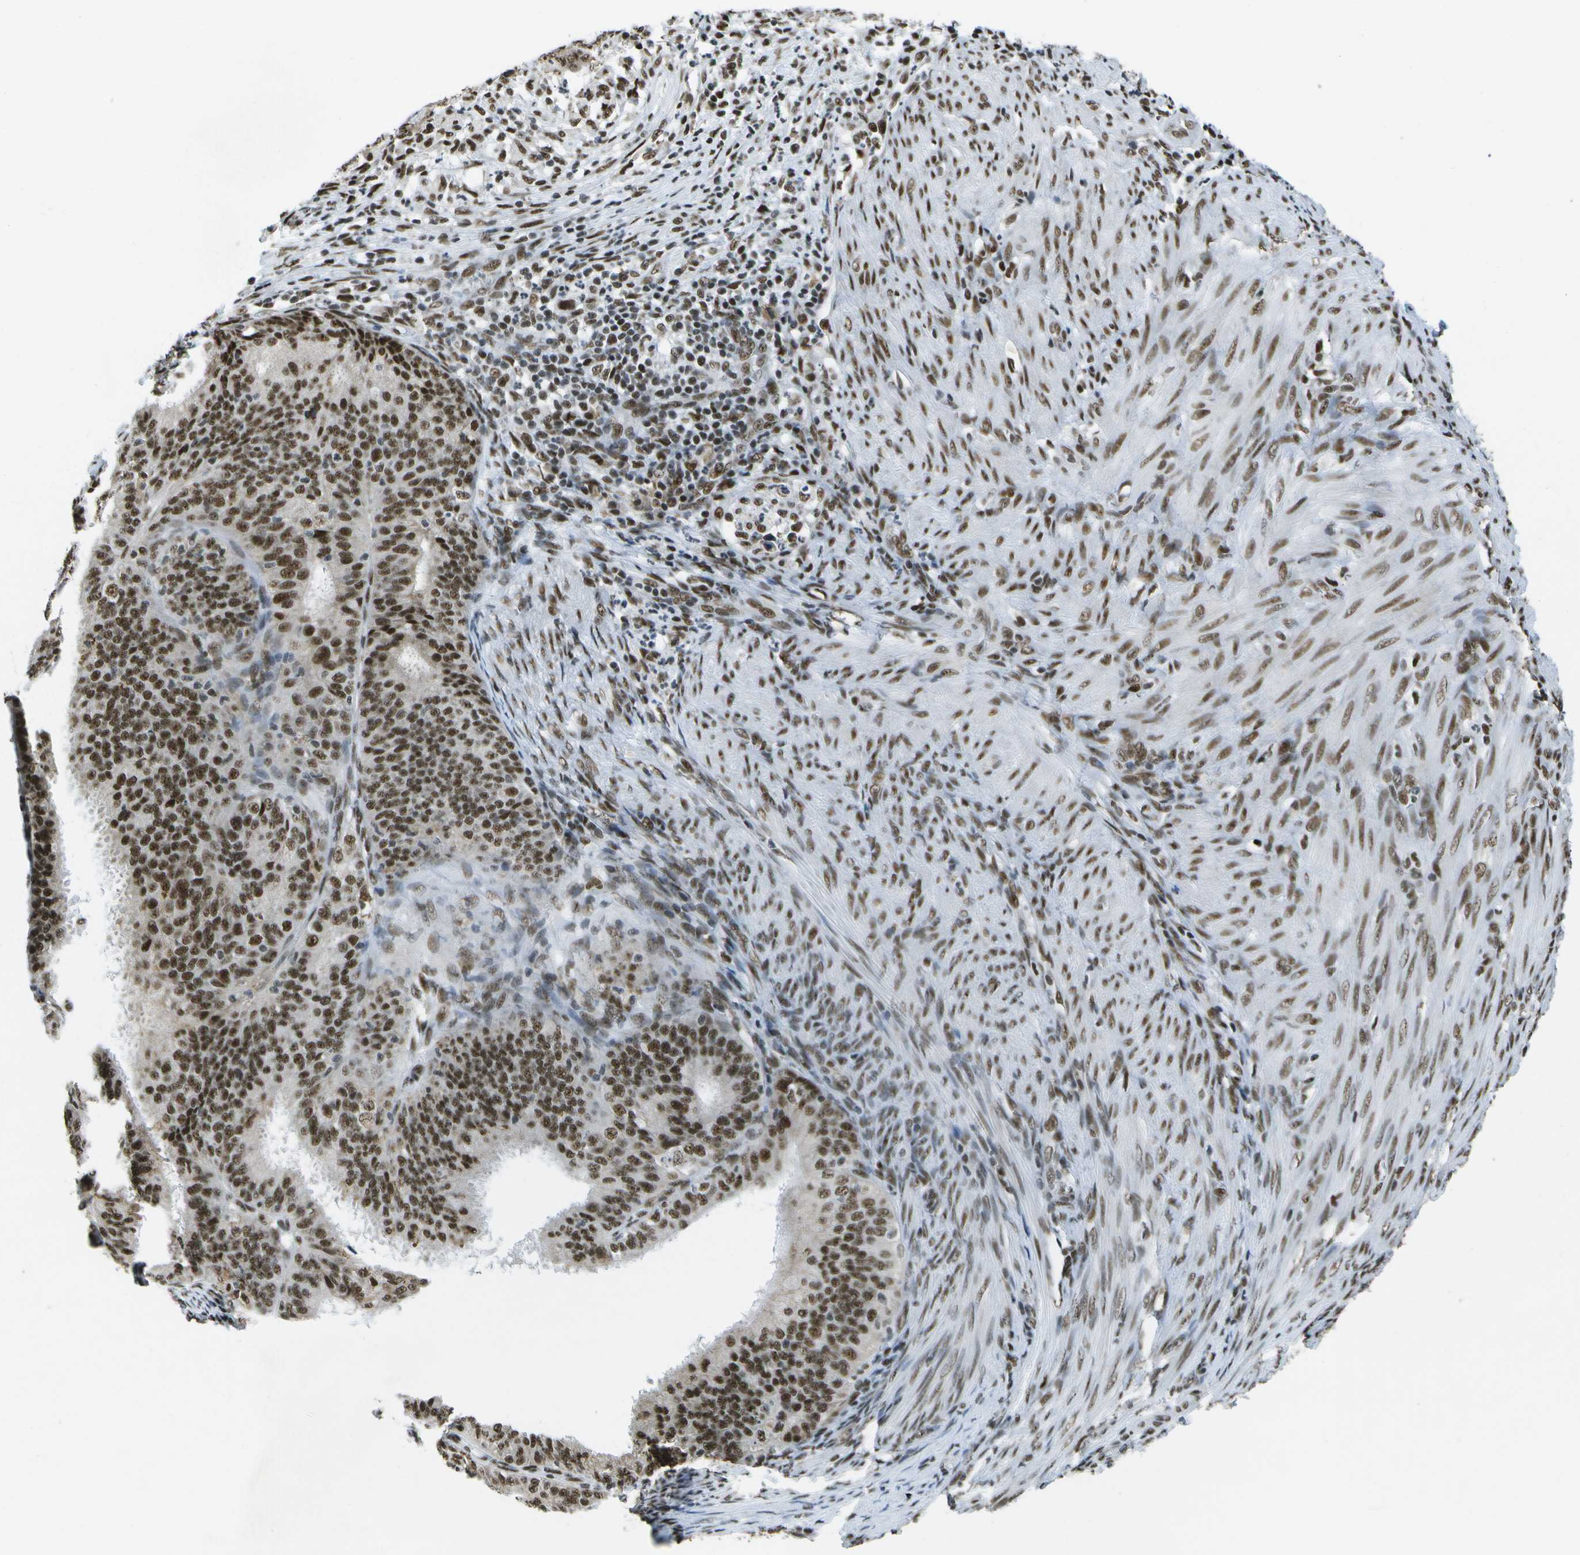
{"staining": {"intensity": "strong", "quantity": ">75%", "location": "nuclear"}, "tissue": "endometrial cancer", "cell_type": "Tumor cells", "image_type": "cancer", "snomed": [{"axis": "morphology", "description": "Adenocarcinoma, NOS"}, {"axis": "topography", "description": "Endometrium"}], "caption": "Endometrial cancer stained with a brown dye displays strong nuclear positive staining in about >75% of tumor cells.", "gene": "NSRP1", "patient": {"sex": "female", "age": 70}}